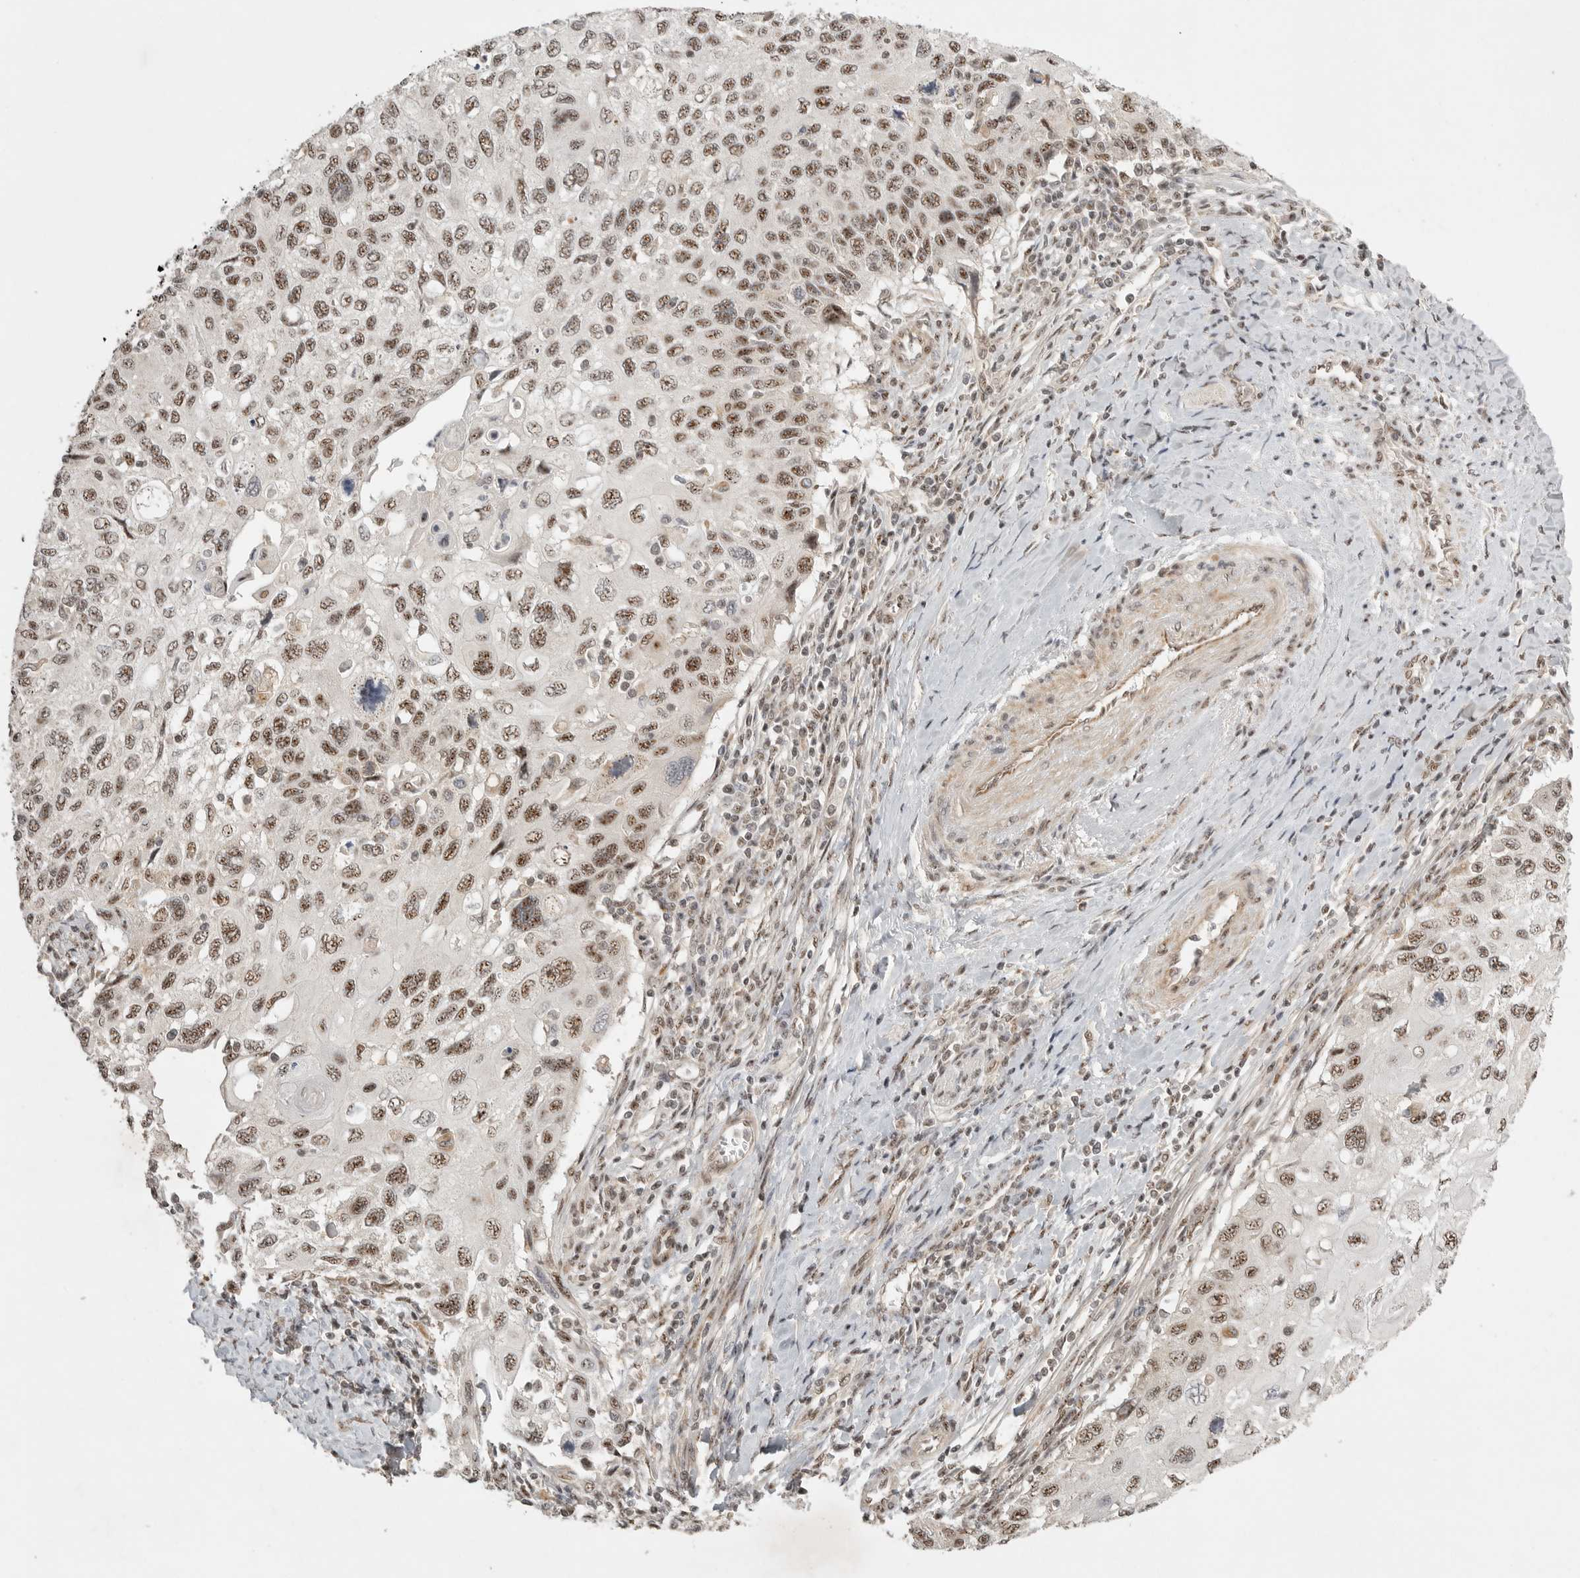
{"staining": {"intensity": "moderate", "quantity": ">75%", "location": "nuclear"}, "tissue": "cervical cancer", "cell_type": "Tumor cells", "image_type": "cancer", "snomed": [{"axis": "morphology", "description": "Squamous cell carcinoma, NOS"}, {"axis": "topography", "description": "Cervix"}], "caption": "Immunohistochemistry (IHC) histopathology image of neoplastic tissue: cervical cancer stained using immunohistochemistry demonstrates medium levels of moderate protein expression localized specifically in the nuclear of tumor cells, appearing as a nuclear brown color.", "gene": "POMP", "patient": {"sex": "female", "age": 70}}